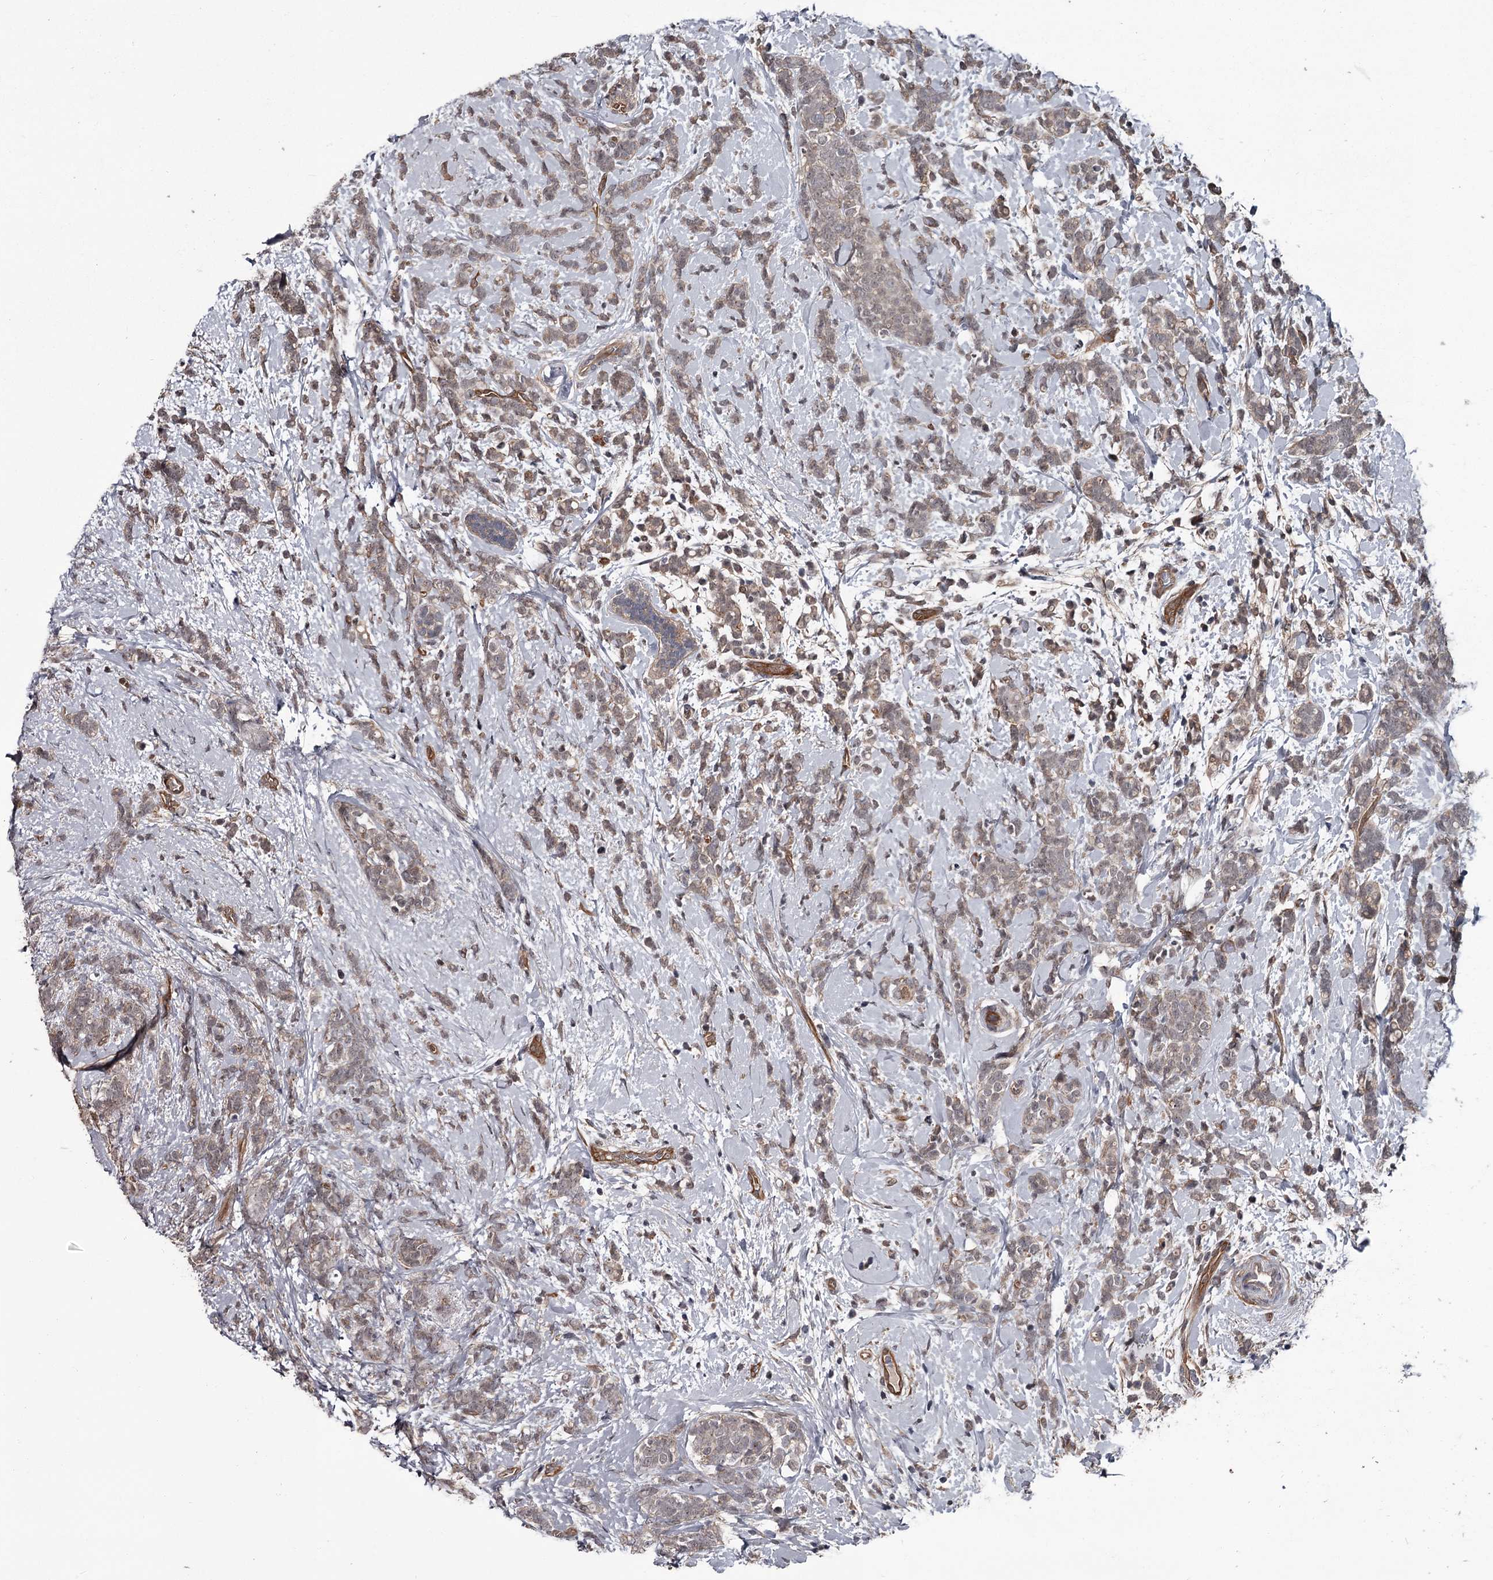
{"staining": {"intensity": "weak", "quantity": "<25%", "location": "cytoplasmic/membranous"}, "tissue": "breast cancer", "cell_type": "Tumor cells", "image_type": "cancer", "snomed": [{"axis": "morphology", "description": "Lobular carcinoma"}, {"axis": "topography", "description": "Breast"}], "caption": "A micrograph of breast lobular carcinoma stained for a protein demonstrates no brown staining in tumor cells. (DAB IHC visualized using brightfield microscopy, high magnification).", "gene": "CDC42EP2", "patient": {"sex": "female", "age": 58}}